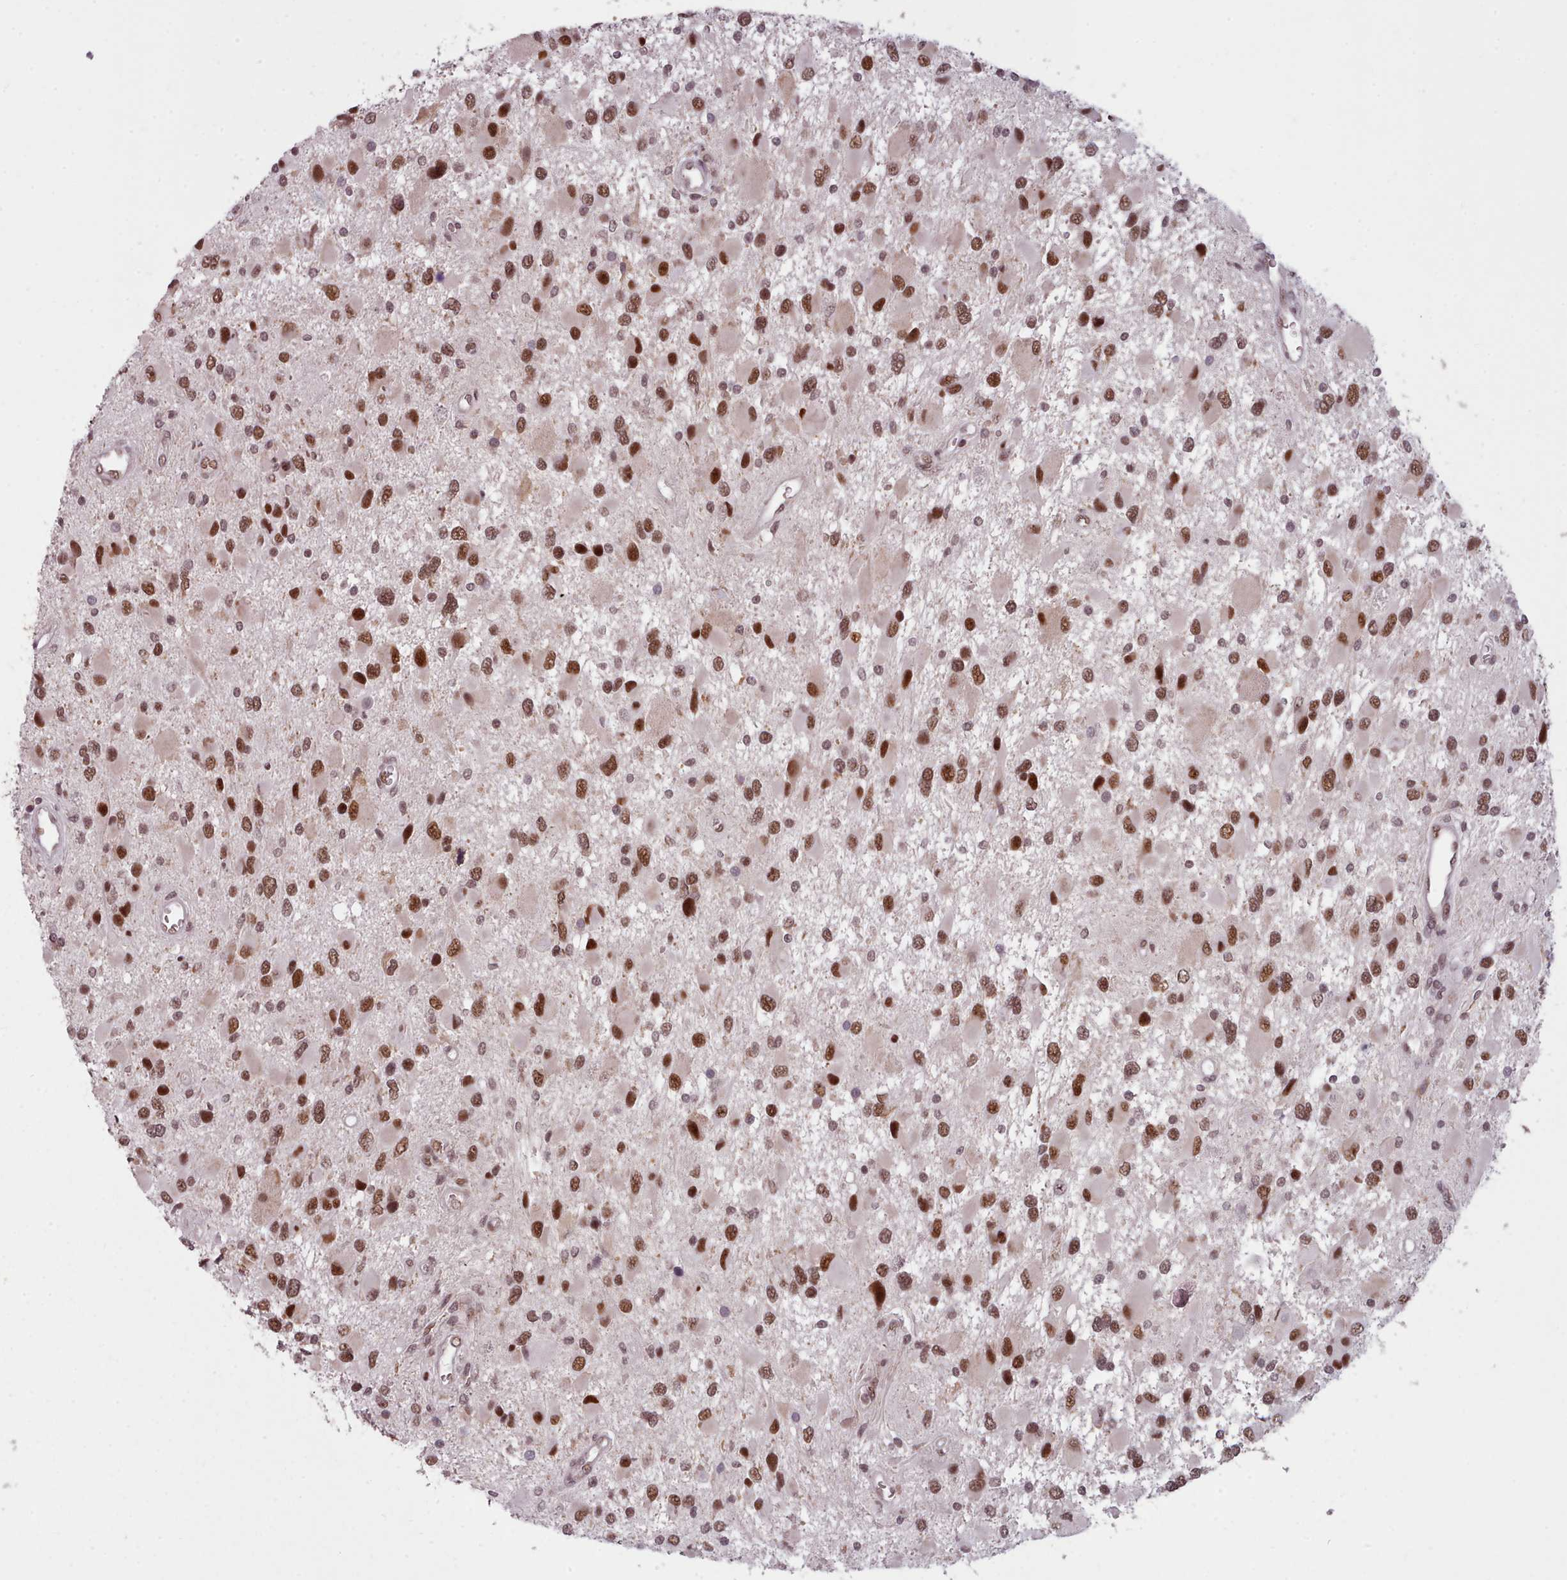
{"staining": {"intensity": "strong", "quantity": ">75%", "location": "nuclear"}, "tissue": "glioma", "cell_type": "Tumor cells", "image_type": "cancer", "snomed": [{"axis": "morphology", "description": "Glioma, malignant, High grade"}, {"axis": "topography", "description": "Brain"}], "caption": "The immunohistochemical stain highlights strong nuclear expression in tumor cells of malignant glioma (high-grade) tissue.", "gene": "SRSF9", "patient": {"sex": "male", "age": 53}}